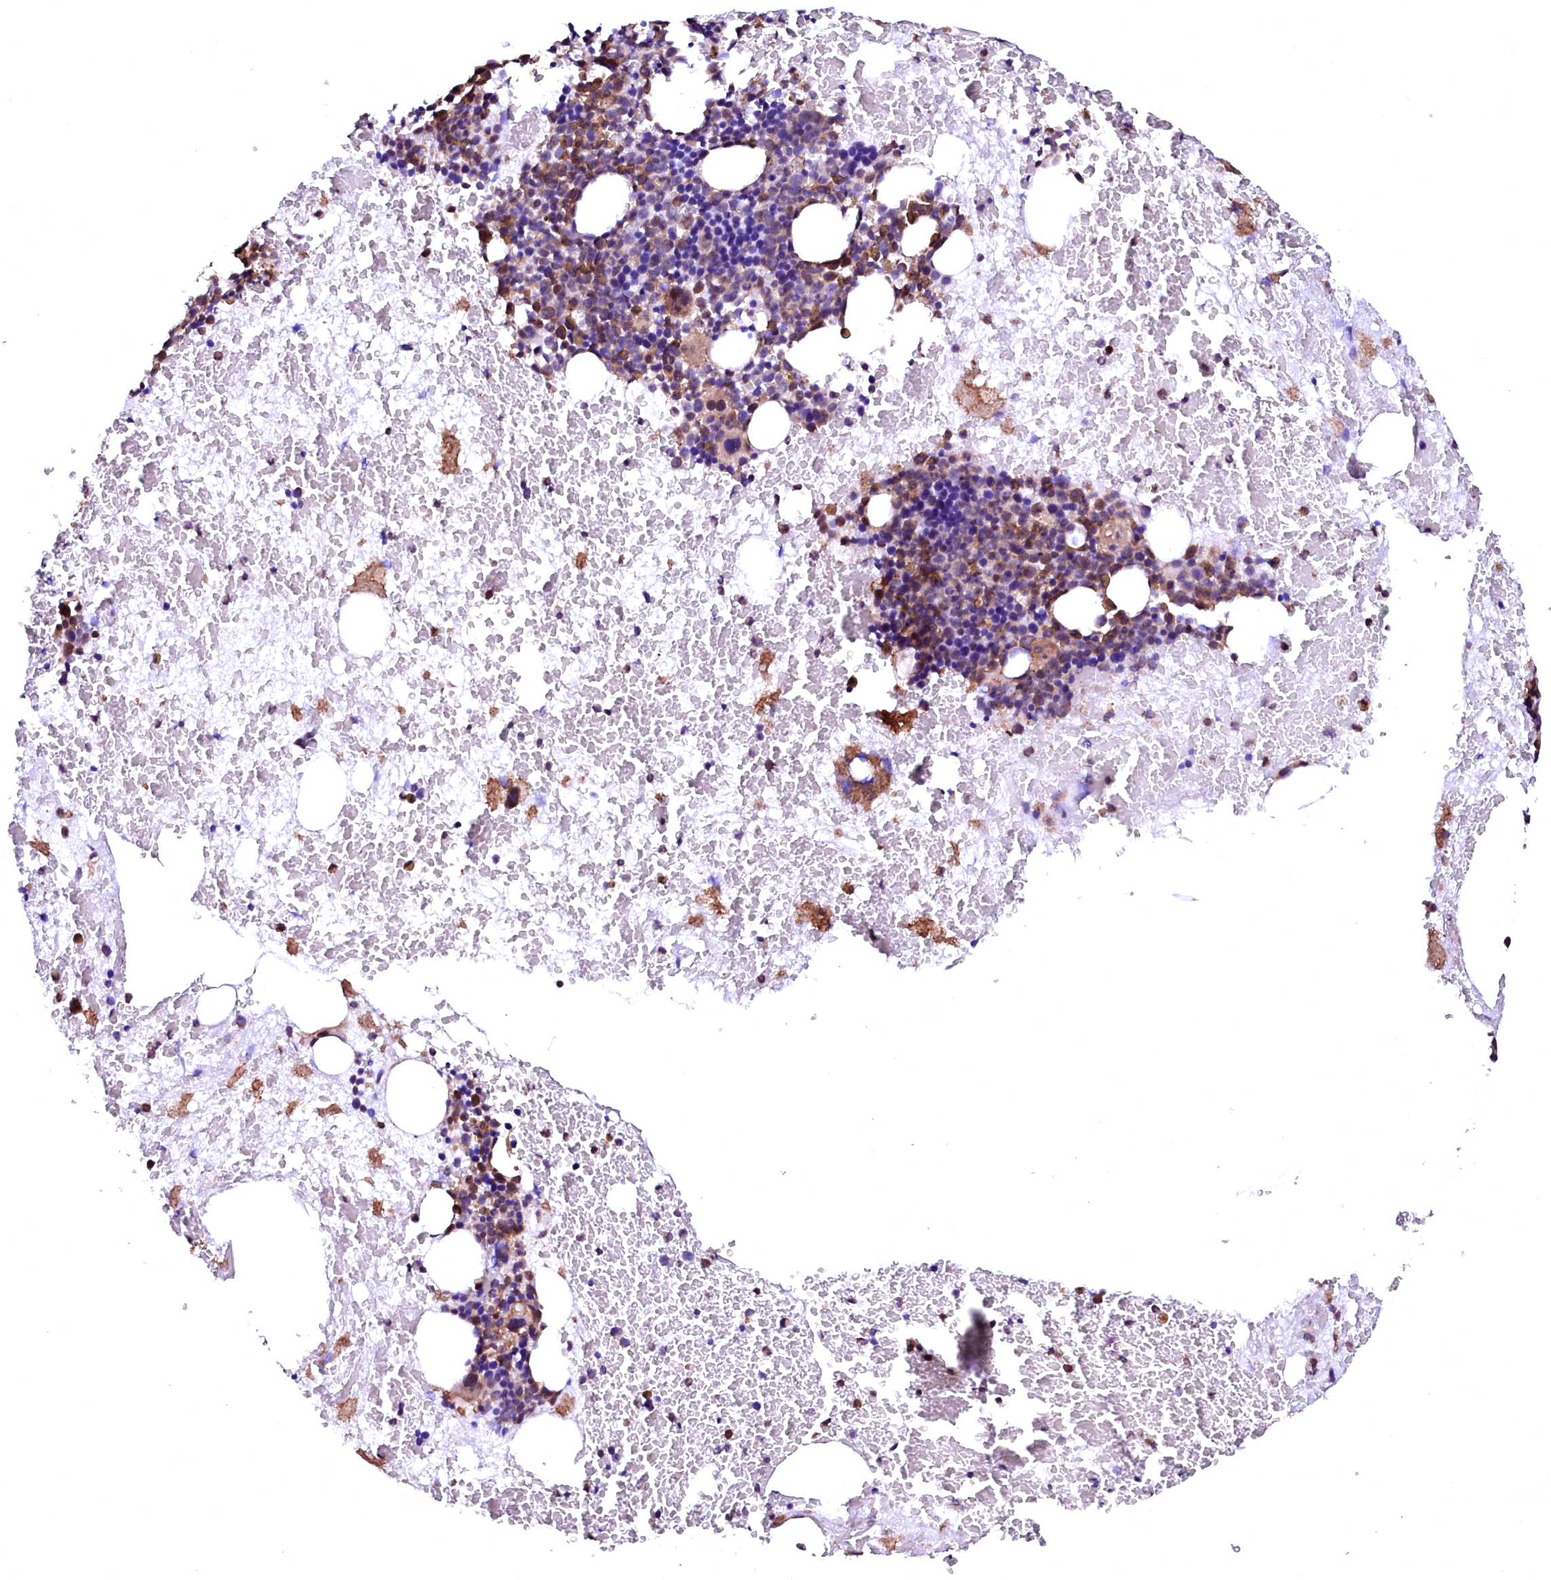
{"staining": {"intensity": "moderate", "quantity": "25%-75%", "location": "cytoplasmic/membranous"}, "tissue": "bone marrow", "cell_type": "Hematopoietic cells", "image_type": "normal", "snomed": [{"axis": "morphology", "description": "Normal tissue, NOS"}, {"axis": "topography", "description": "Bone marrow"}], "caption": "Protein analysis of unremarkable bone marrow reveals moderate cytoplasmic/membranous expression in approximately 25%-75% of hematopoietic cells. (DAB IHC, brown staining for protein, blue staining for nuclei).", "gene": "GPR176", "patient": {"sex": "male", "age": 89}}